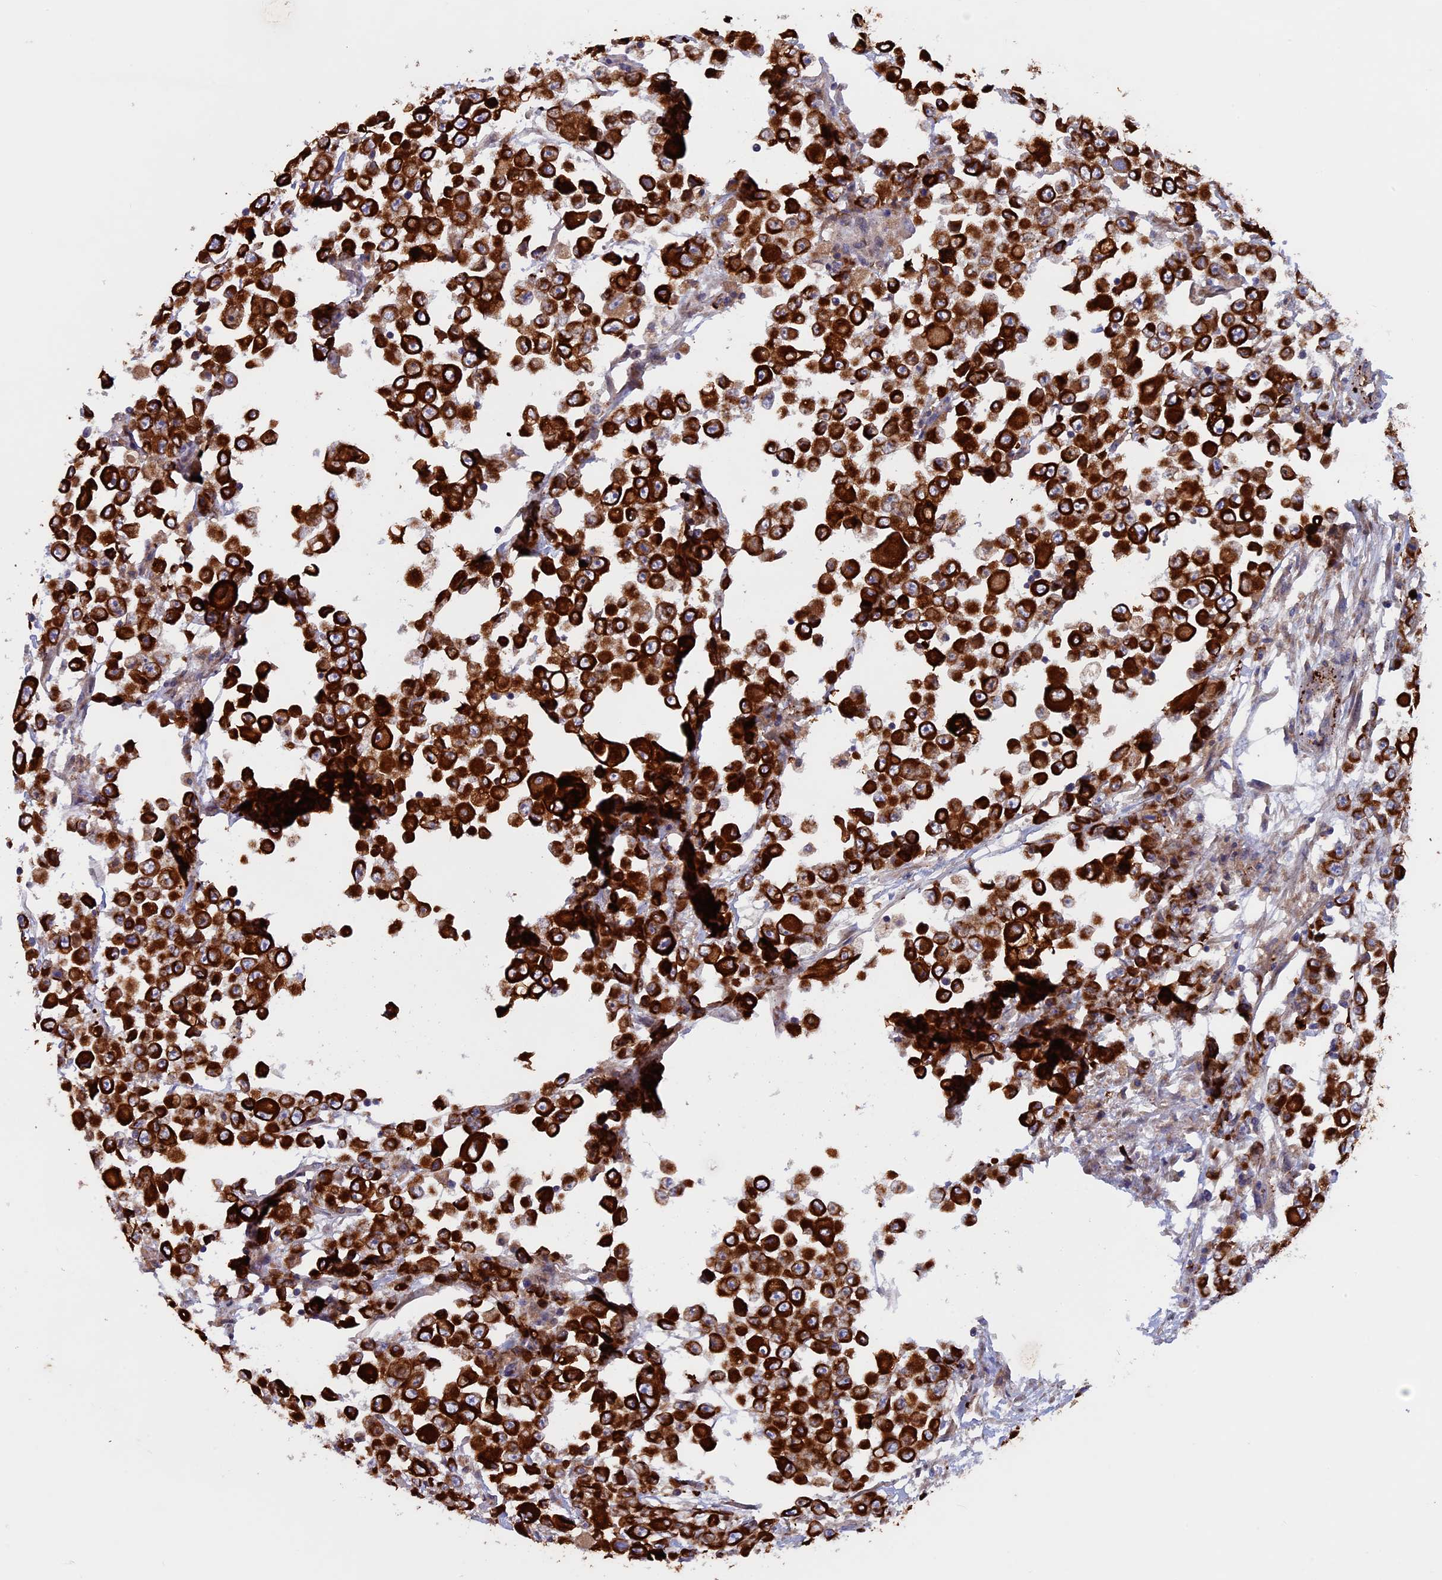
{"staining": {"intensity": "strong", "quantity": ">75%", "location": "cytoplasmic/membranous"}, "tissue": "colorectal cancer", "cell_type": "Tumor cells", "image_type": "cancer", "snomed": [{"axis": "morphology", "description": "Adenocarcinoma, NOS"}, {"axis": "topography", "description": "Colon"}], "caption": "Brown immunohistochemical staining in human colorectal cancer (adenocarcinoma) shows strong cytoplasmic/membranous positivity in about >75% of tumor cells.", "gene": "PTPN9", "patient": {"sex": "male", "age": 51}}